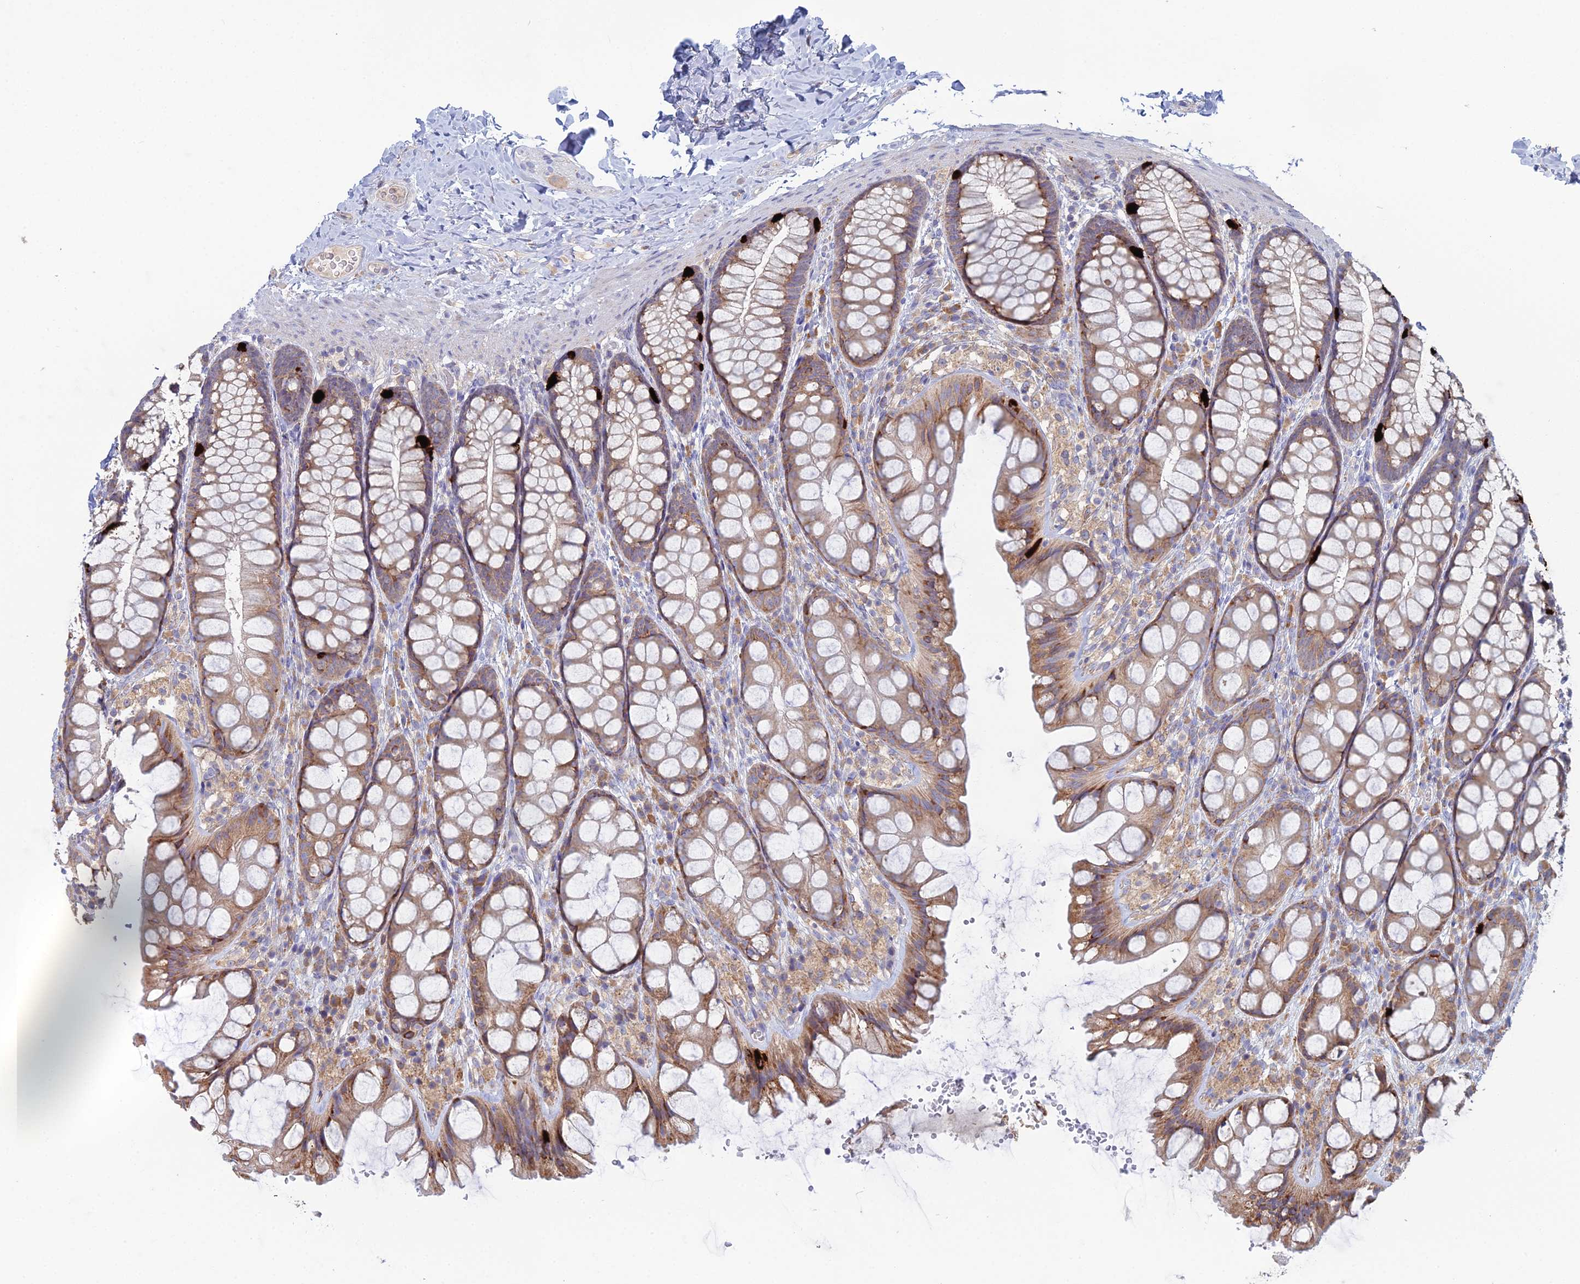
{"staining": {"intensity": "negative", "quantity": "none", "location": "none"}, "tissue": "colon", "cell_type": "Endothelial cells", "image_type": "normal", "snomed": [{"axis": "morphology", "description": "Normal tissue, NOS"}, {"axis": "topography", "description": "Colon"}], "caption": "Histopathology image shows no protein positivity in endothelial cells of unremarkable colon.", "gene": "TRAPPC6A", "patient": {"sex": "male", "age": 47}}